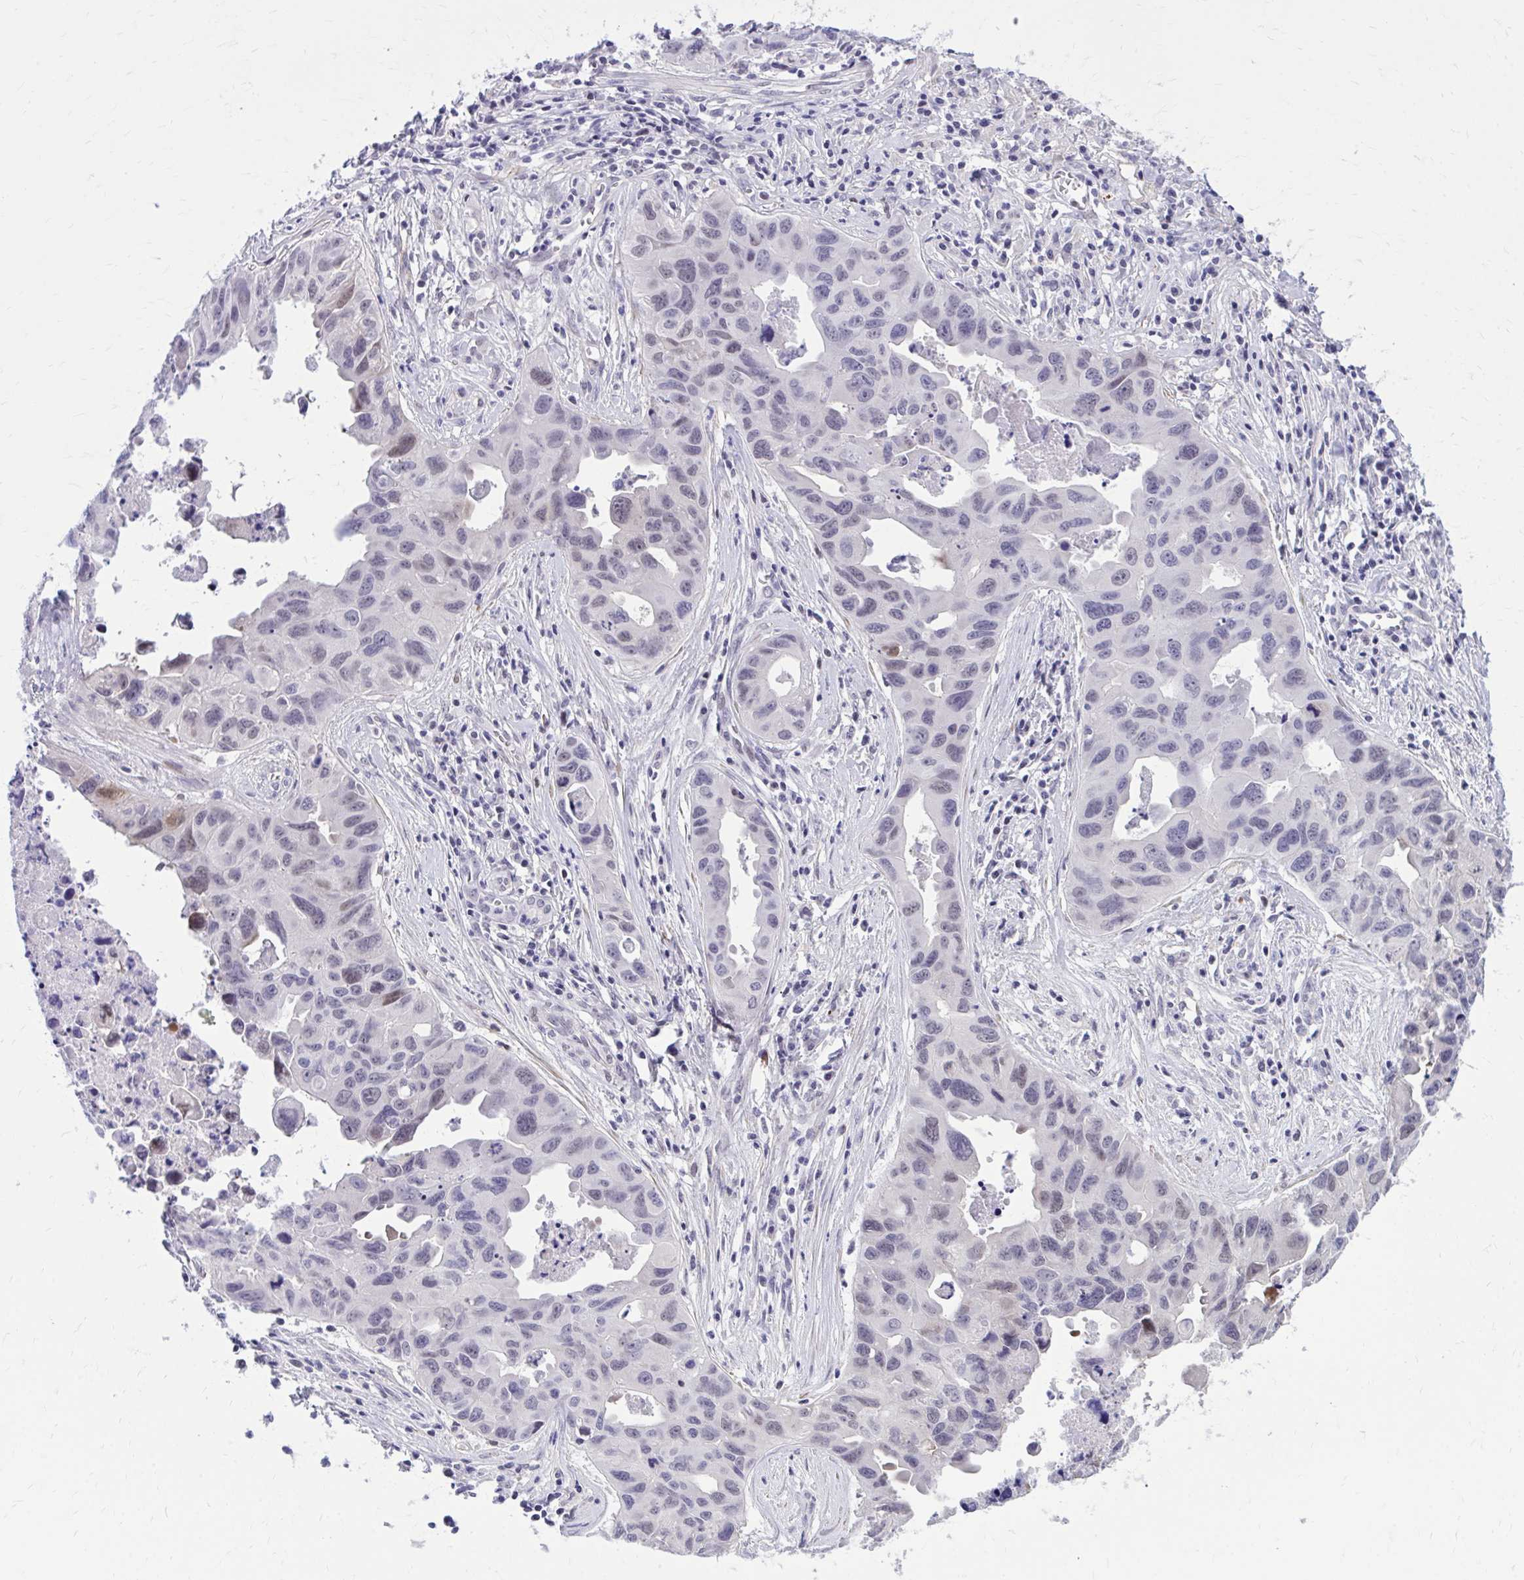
{"staining": {"intensity": "weak", "quantity": "<25%", "location": "nuclear"}, "tissue": "lung cancer", "cell_type": "Tumor cells", "image_type": "cancer", "snomed": [{"axis": "morphology", "description": "Adenocarcinoma, NOS"}, {"axis": "topography", "description": "Lymph node"}, {"axis": "topography", "description": "Lung"}], "caption": "Image shows no protein positivity in tumor cells of lung cancer (adenocarcinoma) tissue.", "gene": "ZBTB25", "patient": {"sex": "male", "age": 64}}